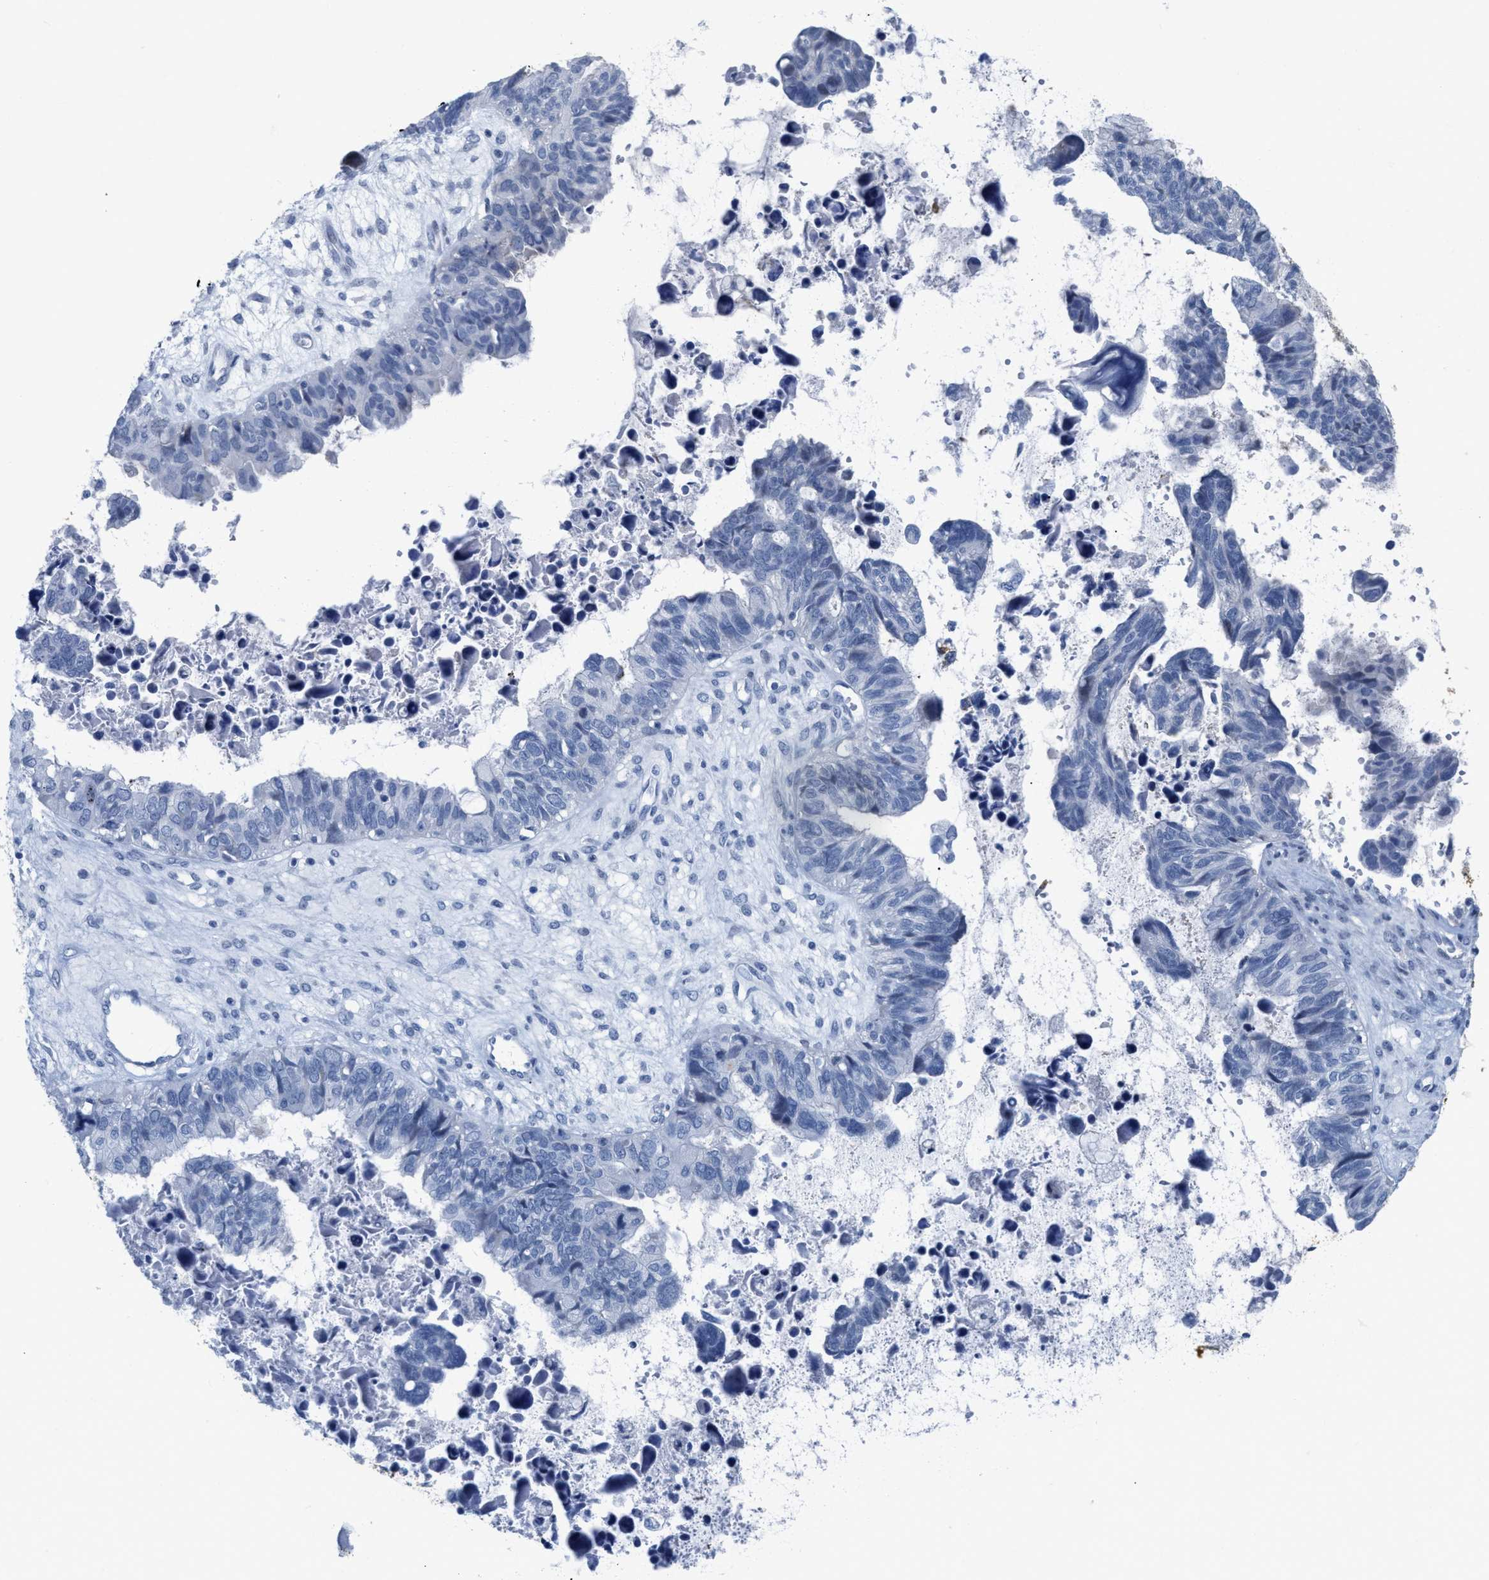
{"staining": {"intensity": "negative", "quantity": "none", "location": "none"}, "tissue": "ovarian cancer", "cell_type": "Tumor cells", "image_type": "cancer", "snomed": [{"axis": "morphology", "description": "Cystadenocarcinoma, serous, NOS"}, {"axis": "topography", "description": "Ovary"}], "caption": "Immunohistochemistry histopathology image of neoplastic tissue: human serous cystadenocarcinoma (ovarian) stained with DAB (3,3'-diaminobenzidine) displays no significant protein expression in tumor cells. The staining is performed using DAB brown chromogen with nuclei counter-stained in using hematoxylin.", "gene": "CRYM", "patient": {"sex": "female", "age": 79}}